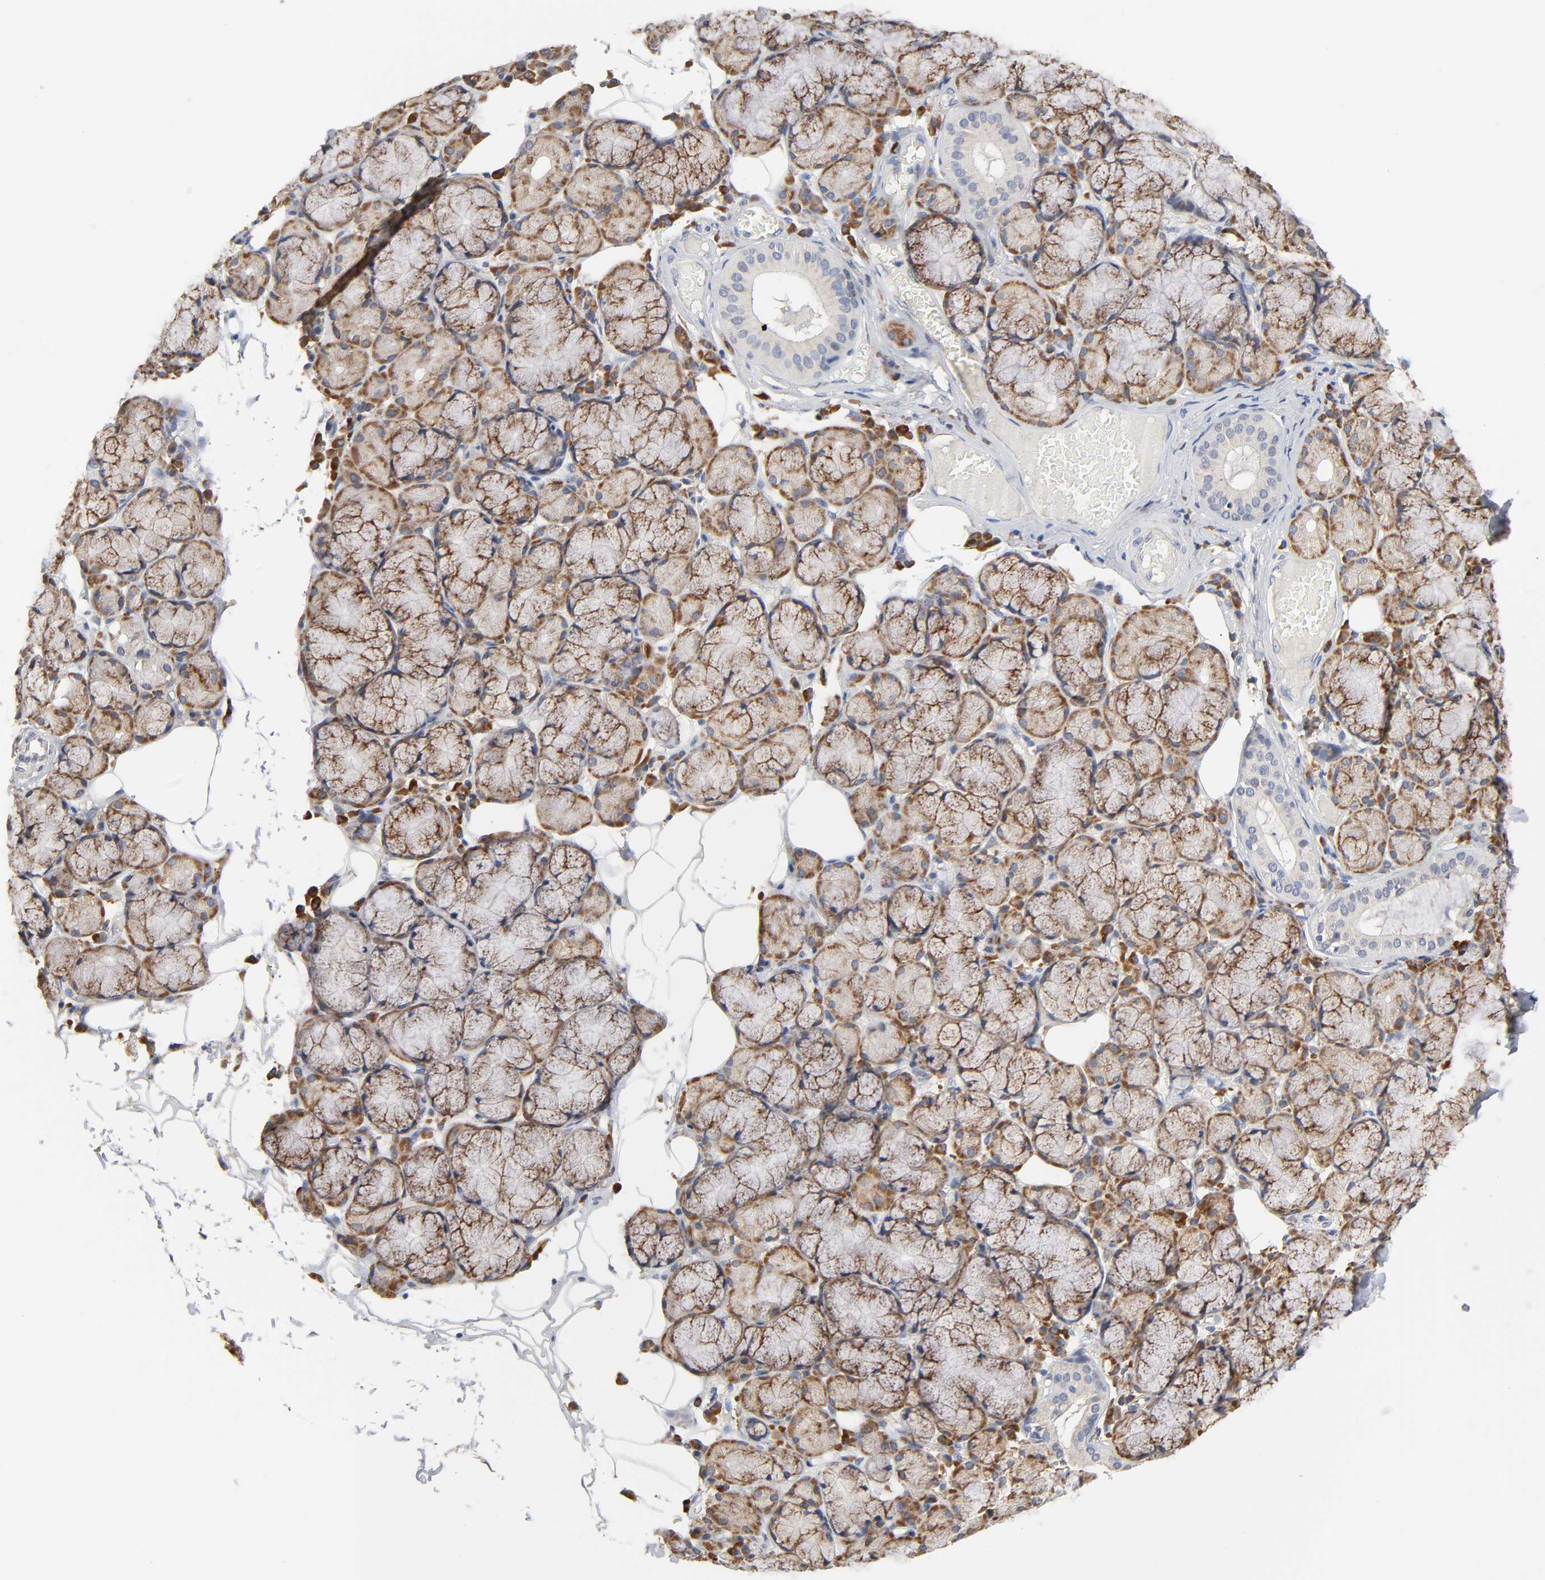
{"staining": {"intensity": "moderate", "quantity": "25%-75%", "location": "cytoplasmic/membranous"}, "tissue": "salivary gland", "cell_type": "Glandular cells", "image_type": "normal", "snomed": [{"axis": "morphology", "description": "Normal tissue, NOS"}, {"axis": "topography", "description": "Skeletal muscle"}, {"axis": "topography", "description": "Oral tissue"}, {"axis": "topography", "description": "Salivary gland"}, {"axis": "topography", "description": "Peripheral nerve tissue"}], "caption": "Brown immunohistochemical staining in normal human salivary gland demonstrates moderate cytoplasmic/membranous expression in about 25%-75% of glandular cells.", "gene": "HDLBP", "patient": {"sex": "male", "age": 54}}